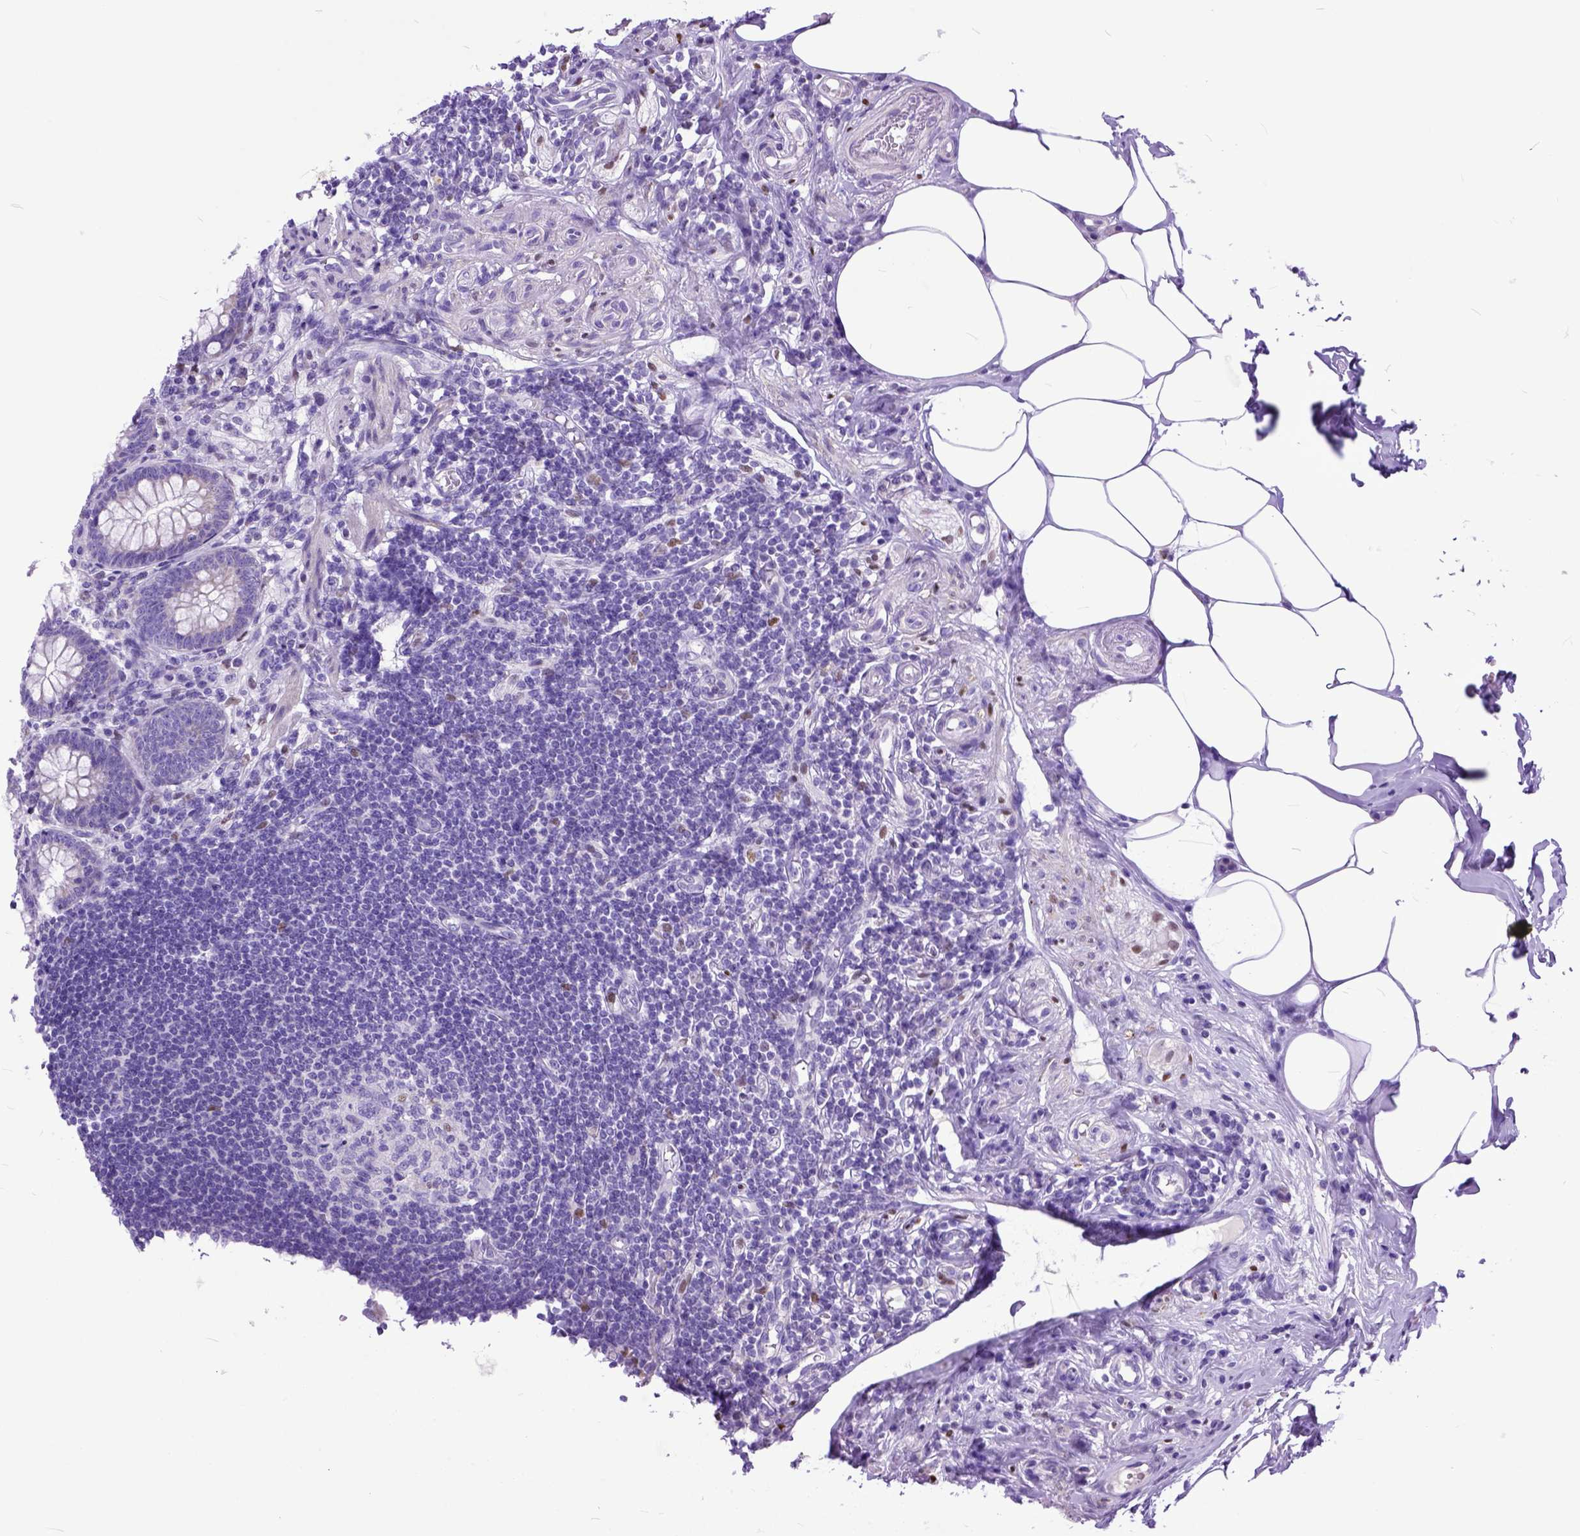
{"staining": {"intensity": "negative", "quantity": "none", "location": "none"}, "tissue": "appendix", "cell_type": "Glandular cells", "image_type": "normal", "snomed": [{"axis": "morphology", "description": "Normal tissue, NOS"}, {"axis": "topography", "description": "Appendix"}], "caption": "Glandular cells are negative for brown protein staining in benign appendix.", "gene": "CRB1", "patient": {"sex": "female", "age": 57}}